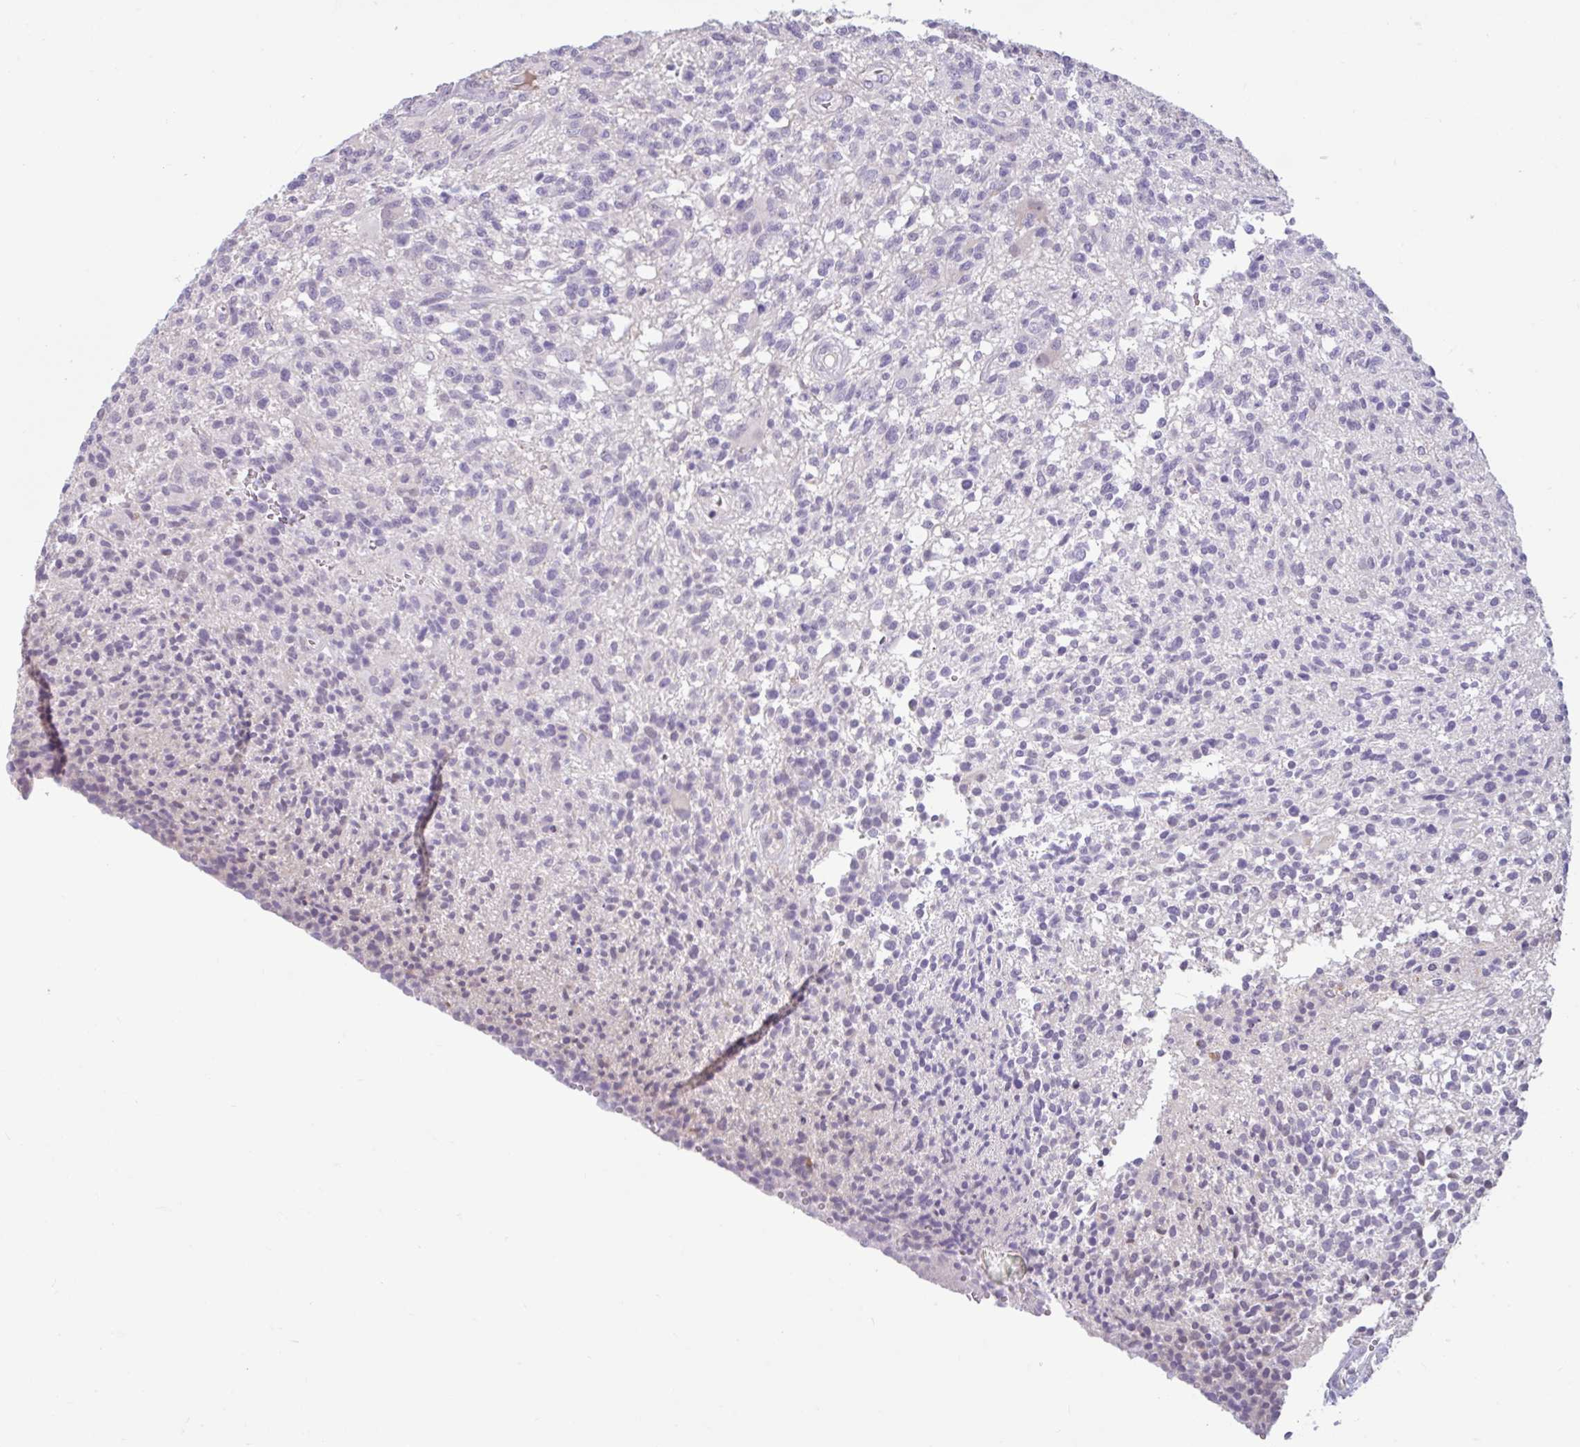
{"staining": {"intensity": "negative", "quantity": "none", "location": "none"}, "tissue": "glioma", "cell_type": "Tumor cells", "image_type": "cancer", "snomed": [{"axis": "morphology", "description": "Glioma, malignant, High grade"}, {"axis": "topography", "description": "Brain"}], "caption": "Glioma was stained to show a protein in brown. There is no significant positivity in tumor cells. (DAB (3,3'-diaminobenzidine) IHC, high magnification).", "gene": "CDH19", "patient": {"sex": "male", "age": 56}}